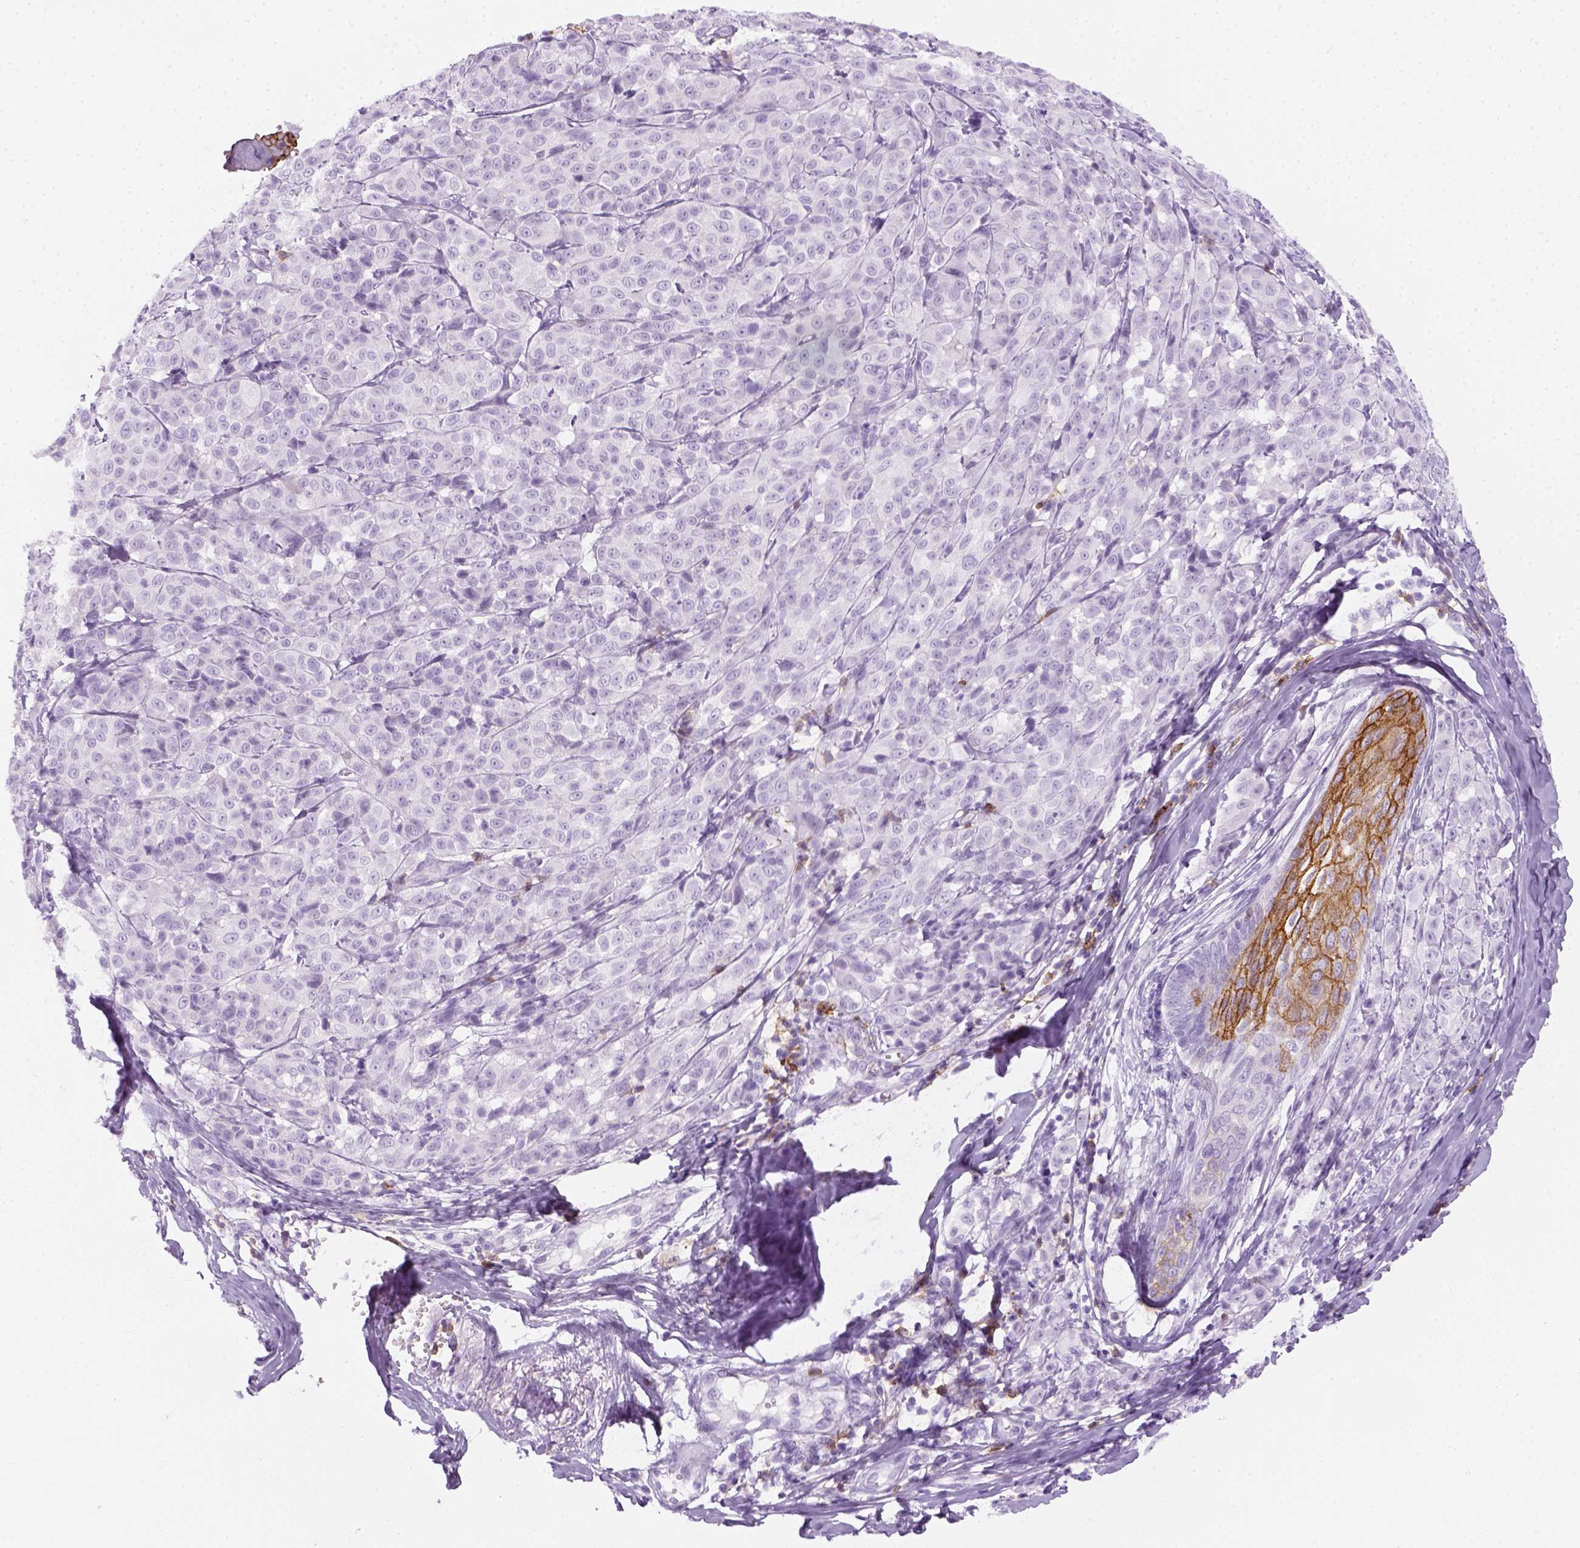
{"staining": {"intensity": "negative", "quantity": "none", "location": "none"}, "tissue": "melanoma", "cell_type": "Tumor cells", "image_type": "cancer", "snomed": [{"axis": "morphology", "description": "Malignant melanoma, NOS"}, {"axis": "topography", "description": "Skin"}], "caption": "Human malignant melanoma stained for a protein using IHC exhibits no staining in tumor cells.", "gene": "AQP3", "patient": {"sex": "male", "age": 89}}